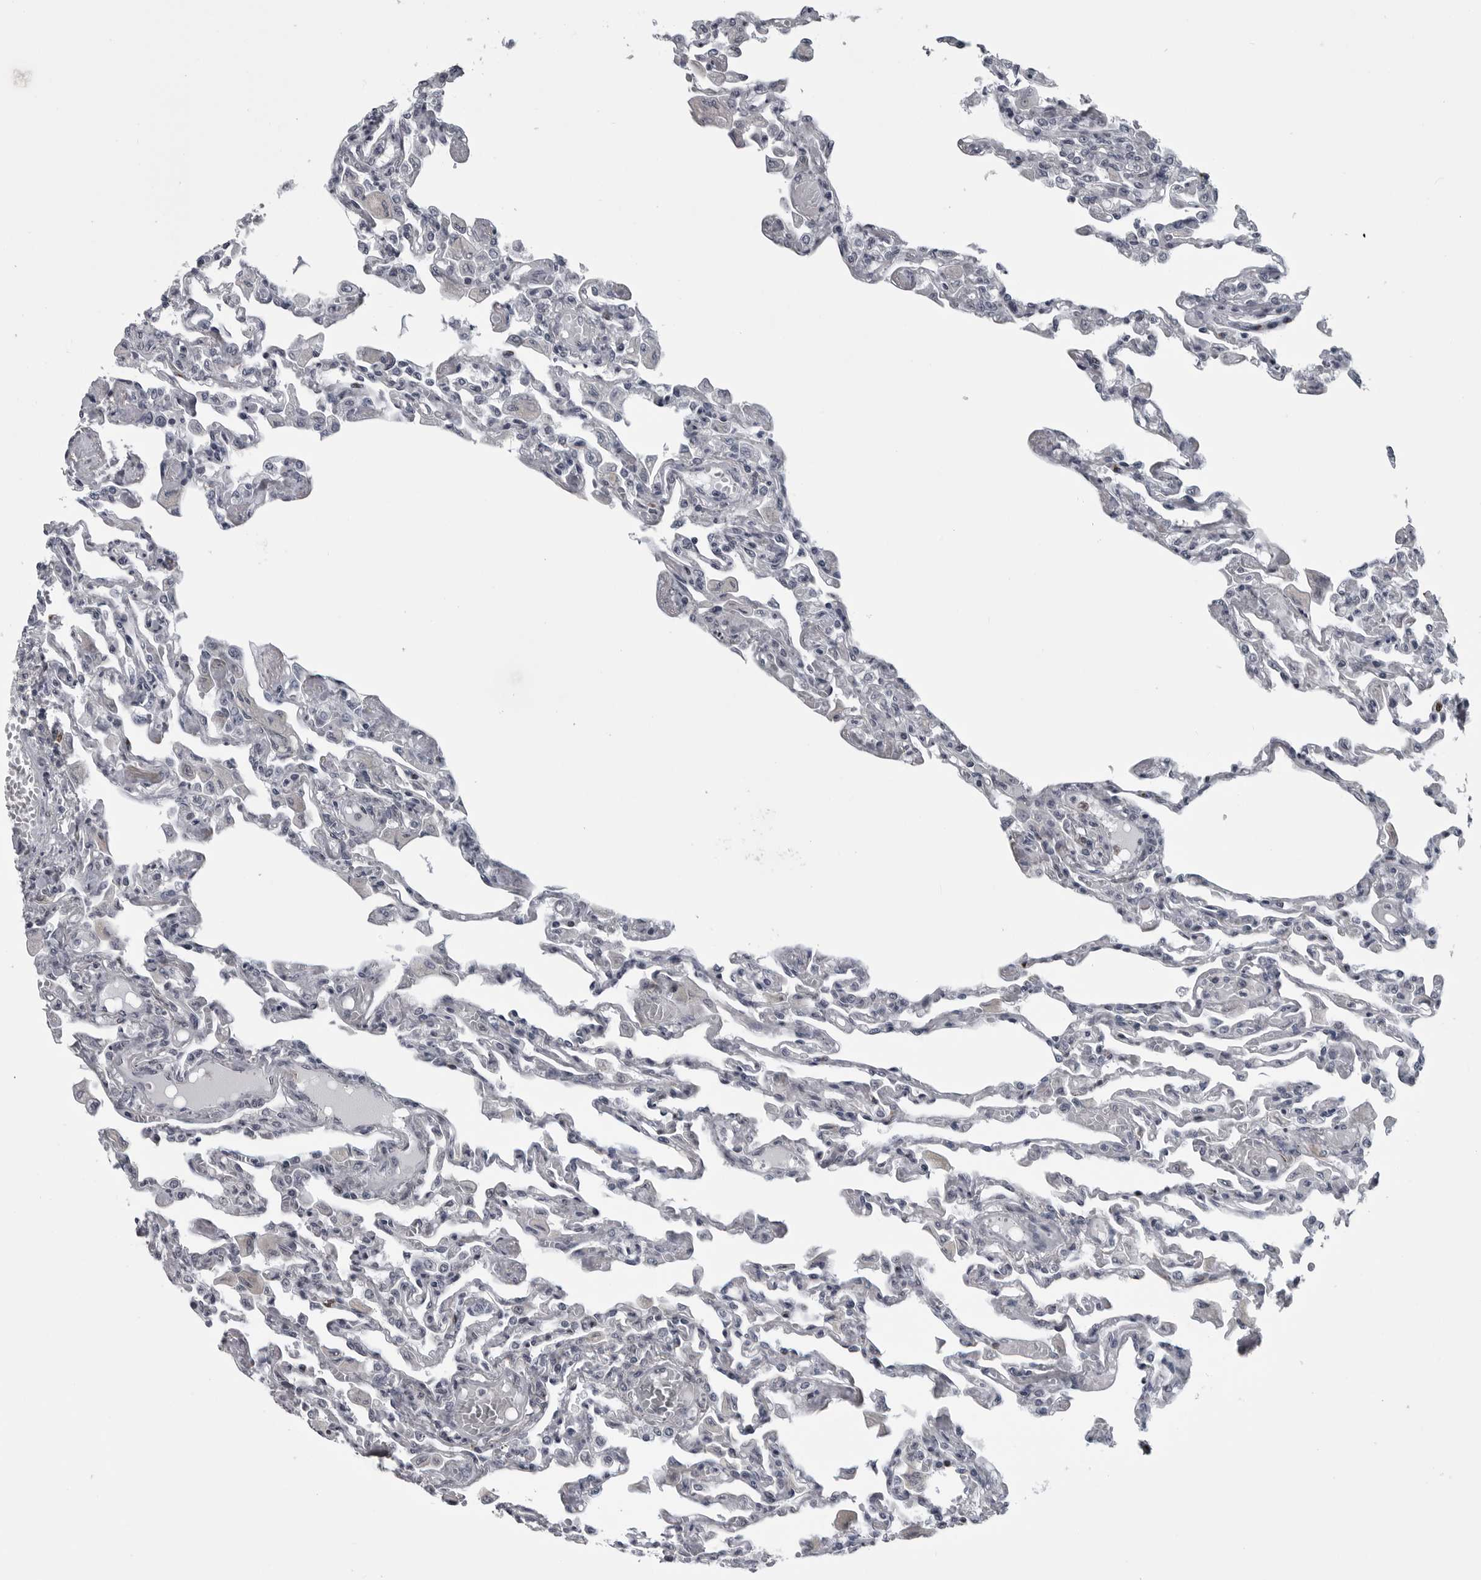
{"staining": {"intensity": "negative", "quantity": "none", "location": "none"}, "tissue": "lung", "cell_type": "Alveolar cells", "image_type": "normal", "snomed": [{"axis": "morphology", "description": "Normal tissue, NOS"}, {"axis": "topography", "description": "Bronchus"}, {"axis": "topography", "description": "Lung"}], "caption": "A high-resolution histopathology image shows IHC staining of normal lung, which reveals no significant staining in alveolar cells.", "gene": "LYSMD1", "patient": {"sex": "female", "age": 49}}